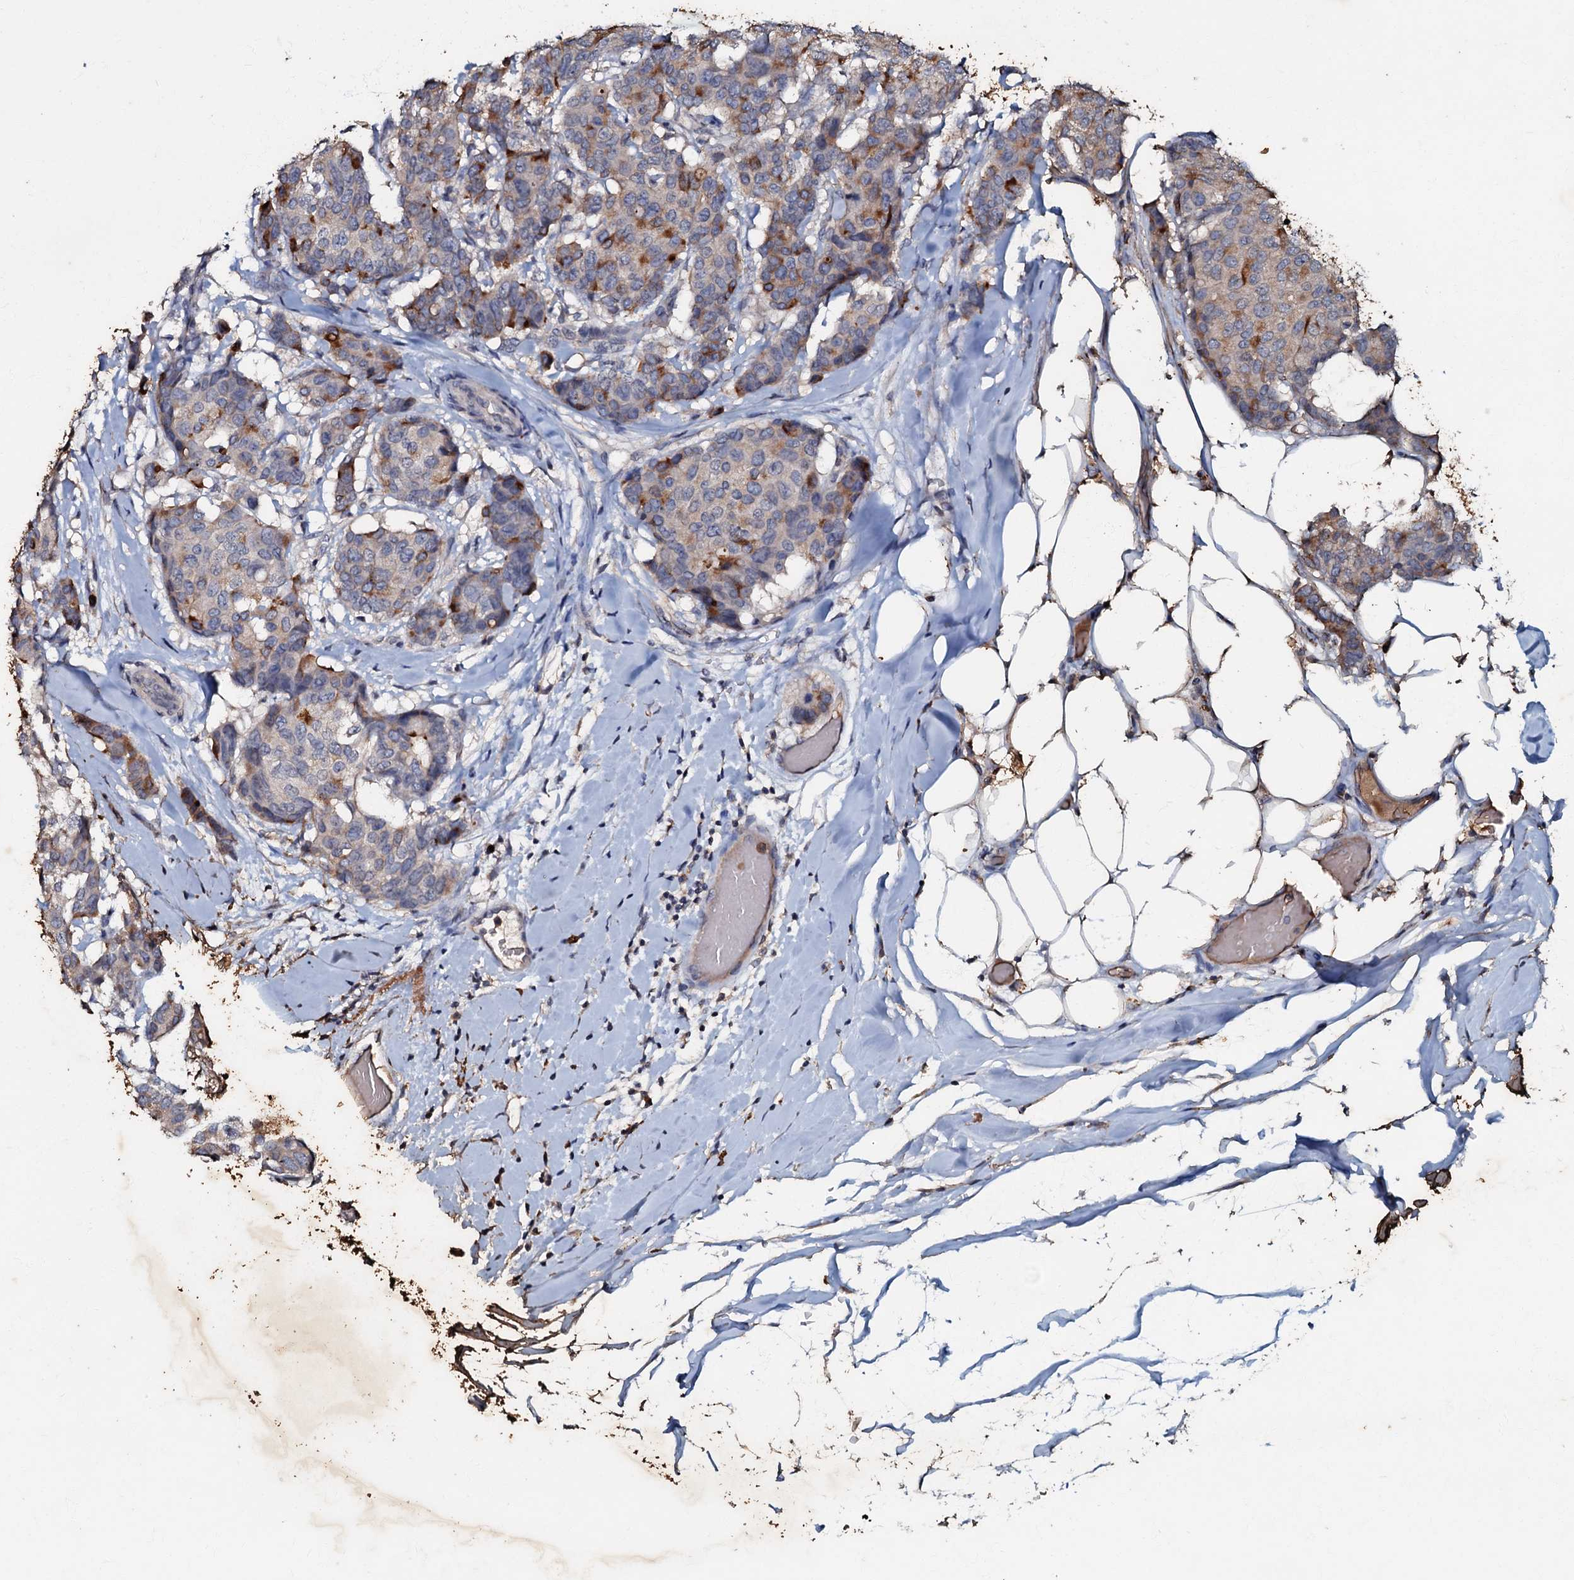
{"staining": {"intensity": "moderate", "quantity": "<25%", "location": "cytoplasmic/membranous"}, "tissue": "breast cancer", "cell_type": "Tumor cells", "image_type": "cancer", "snomed": [{"axis": "morphology", "description": "Duct carcinoma"}, {"axis": "topography", "description": "Breast"}], "caption": "IHC histopathology image of invasive ductal carcinoma (breast) stained for a protein (brown), which demonstrates low levels of moderate cytoplasmic/membranous expression in approximately <25% of tumor cells.", "gene": "MANSC4", "patient": {"sex": "female", "age": 75}}